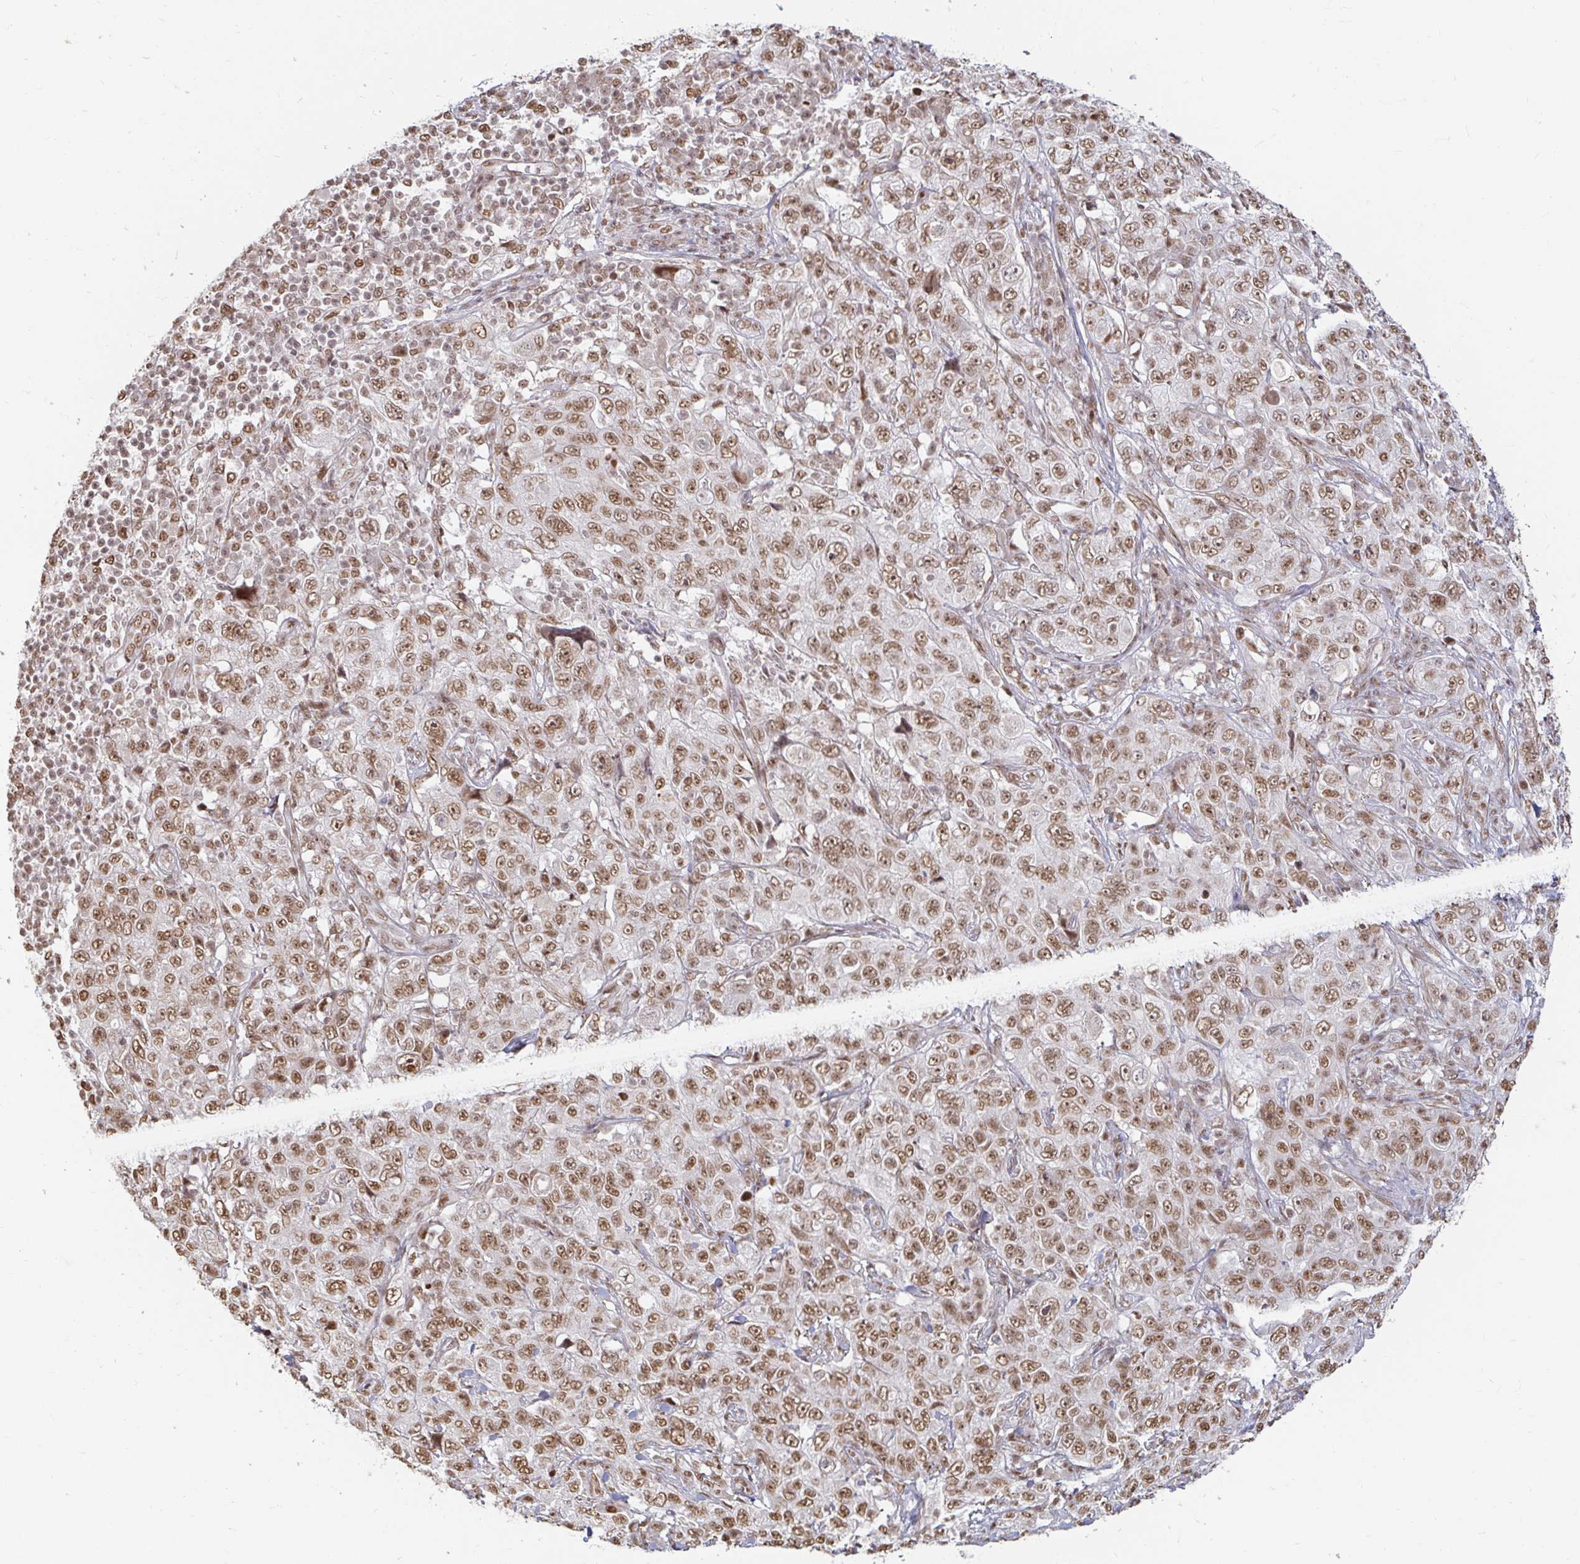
{"staining": {"intensity": "moderate", "quantity": ">75%", "location": "nuclear"}, "tissue": "pancreatic cancer", "cell_type": "Tumor cells", "image_type": "cancer", "snomed": [{"axis": "morphology", "description": "Adenocarcinoma, NOS"}, {"axis": "topography", "description": "Pancreas"}], "caption": "Approximately >75% of tumor cells in human adenocarcinoma (pancreatic) exhibit moderate nuclear protein positivity as visualized by brown immunohistochemical staining.", "gene": "HNRNPU", "patient": {"sex": "male", "age": 68}}